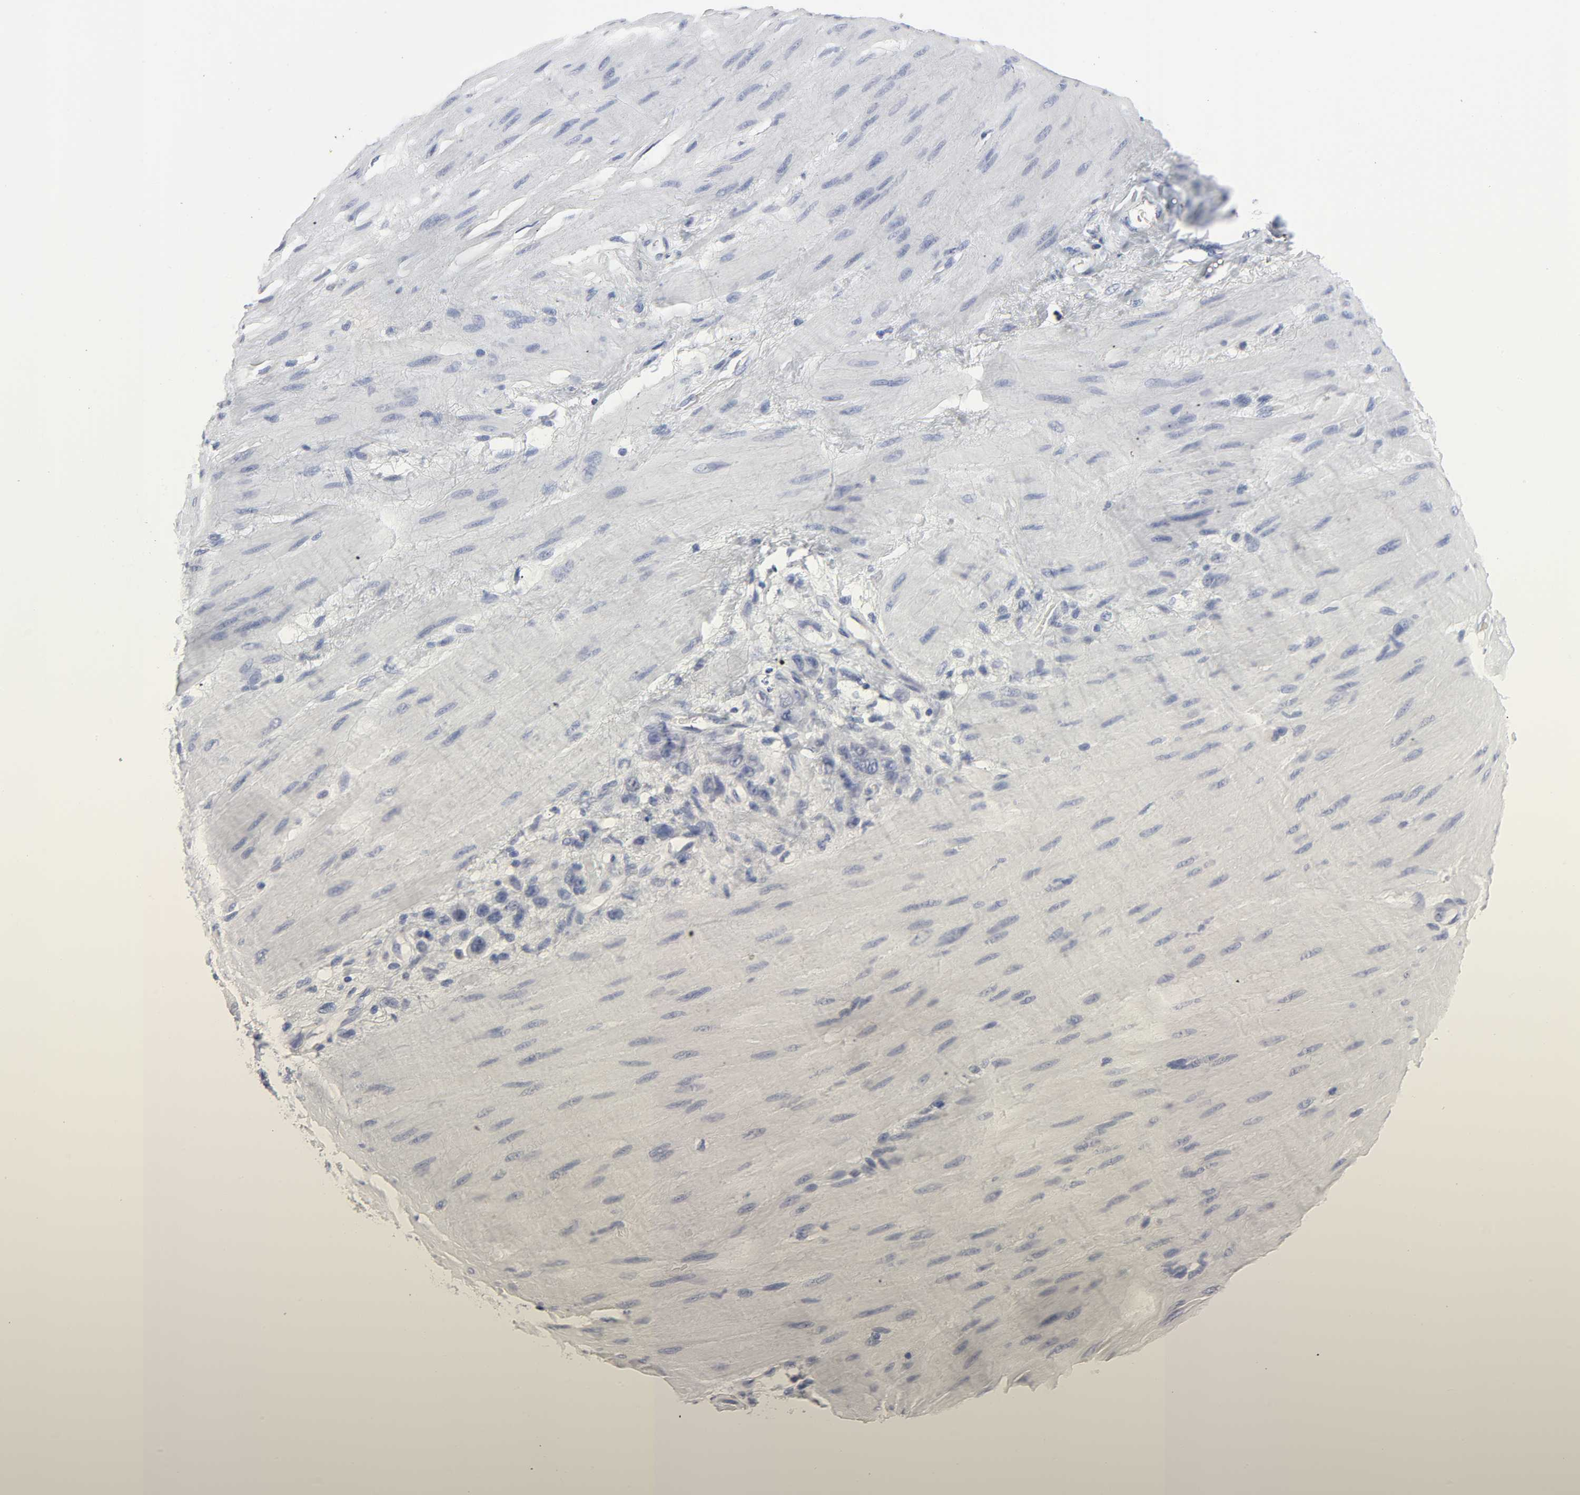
{"staining": {"intensity": "negative", "quantity": "none", "location": "none"}, "tissue": "stomach cancer", "cell_type": "Tumor cells", "image_type": "cancer", "snomed": [{"axis": "morphology", "description": "Adenocarcinoma, NOS"}, {"axis": "topography", "description": "Stomach"}], "caption": "Human stomach cancer (adenocarcinoma) stained for a protein using immunohistochemistry (IHC) exhibits no expression in tumor cells.", "gene": "HNF4A", "patient": {"sex": "male", "age": 82}}